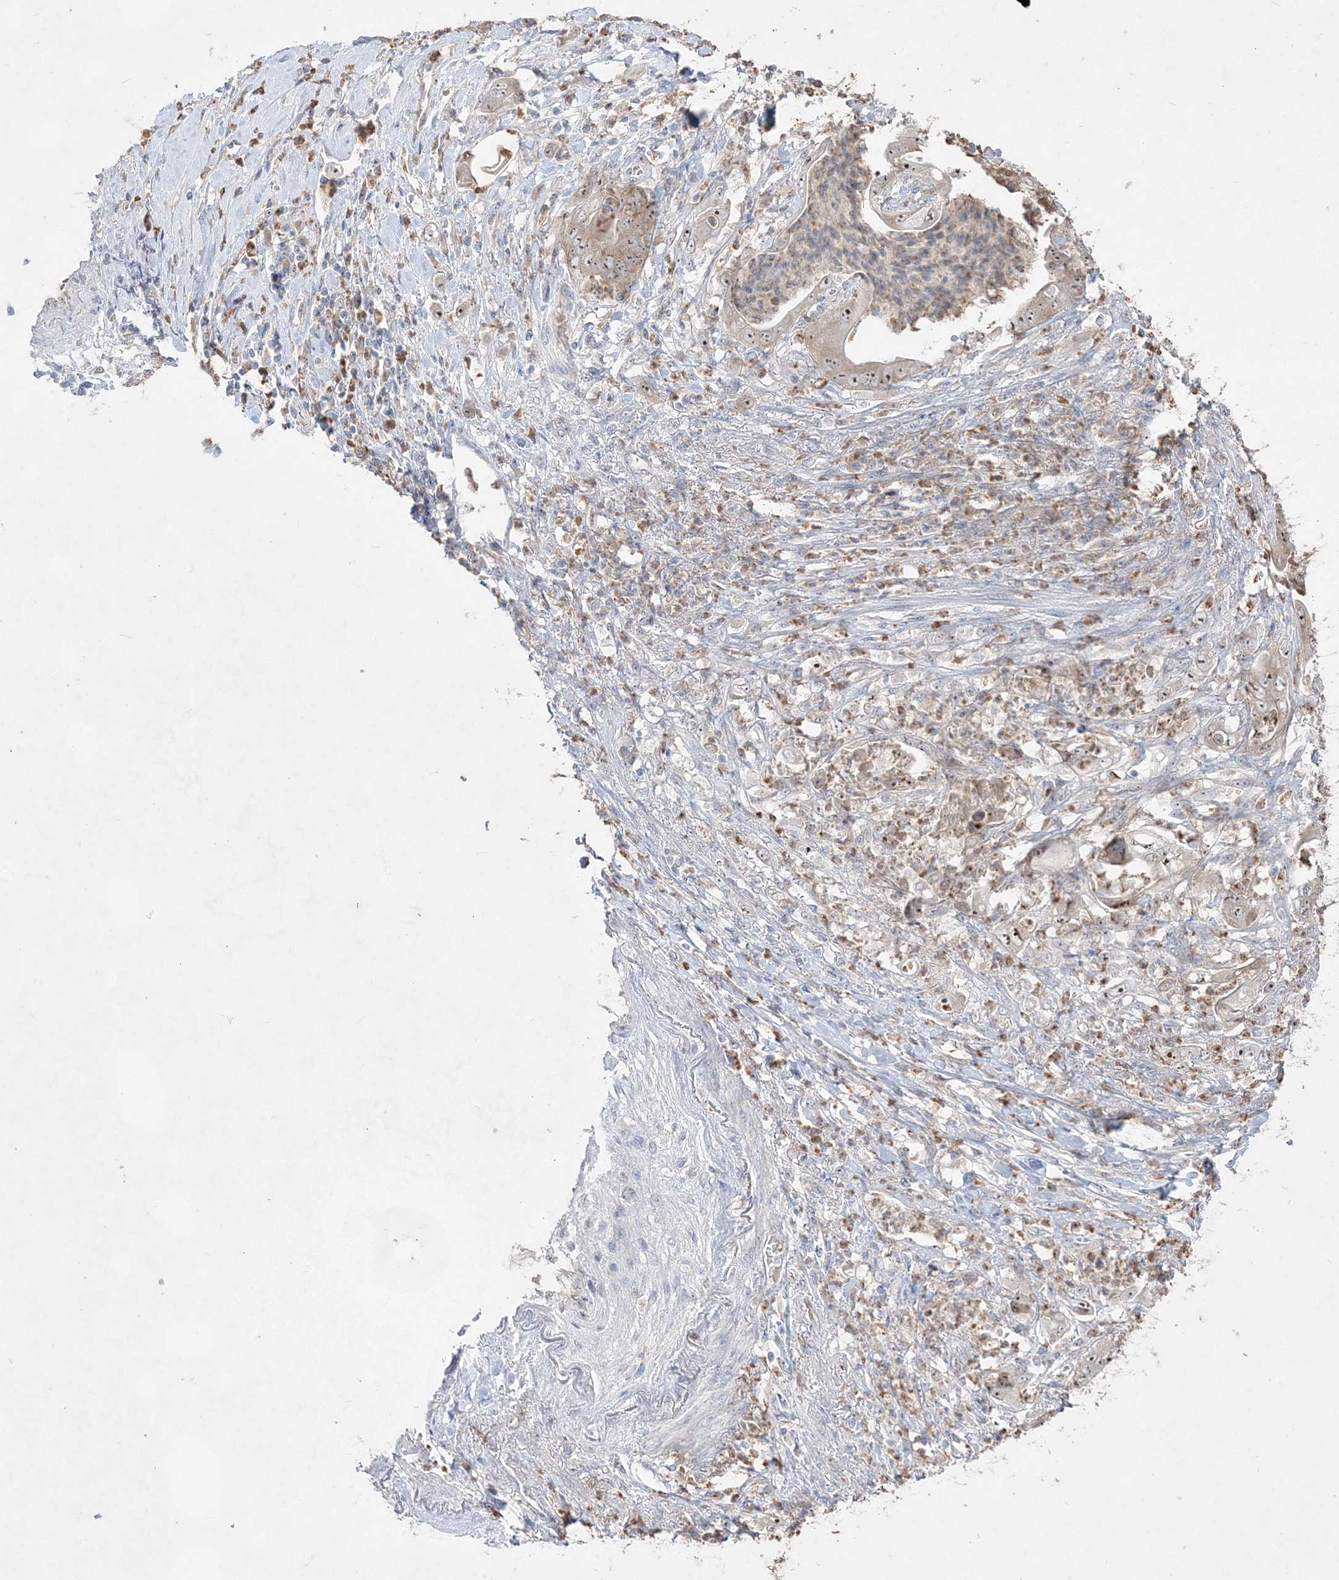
{"staining": {"intensity": "moderate", "quantity": "25%-75%", "location": "nuclear"}, "tissue": "stomach cancer", "cell_type": "Tumor cells", "image_type": "cancer", "snomed": [{"axis": "morphology", "description": "Adenocarcinoma, NOS"}, {"axis": "topography", "description": "Stomach"}], "caption": "DAB (3,3'-diaminobenzidine) immunohistochemical staining of human adenocarcinoma (stomach) reveals moderate nuclear protein expression in about 25%-75% of tumor cells.", "gene": "NOP16", "patient": {"sex": "female", "age": 73}}